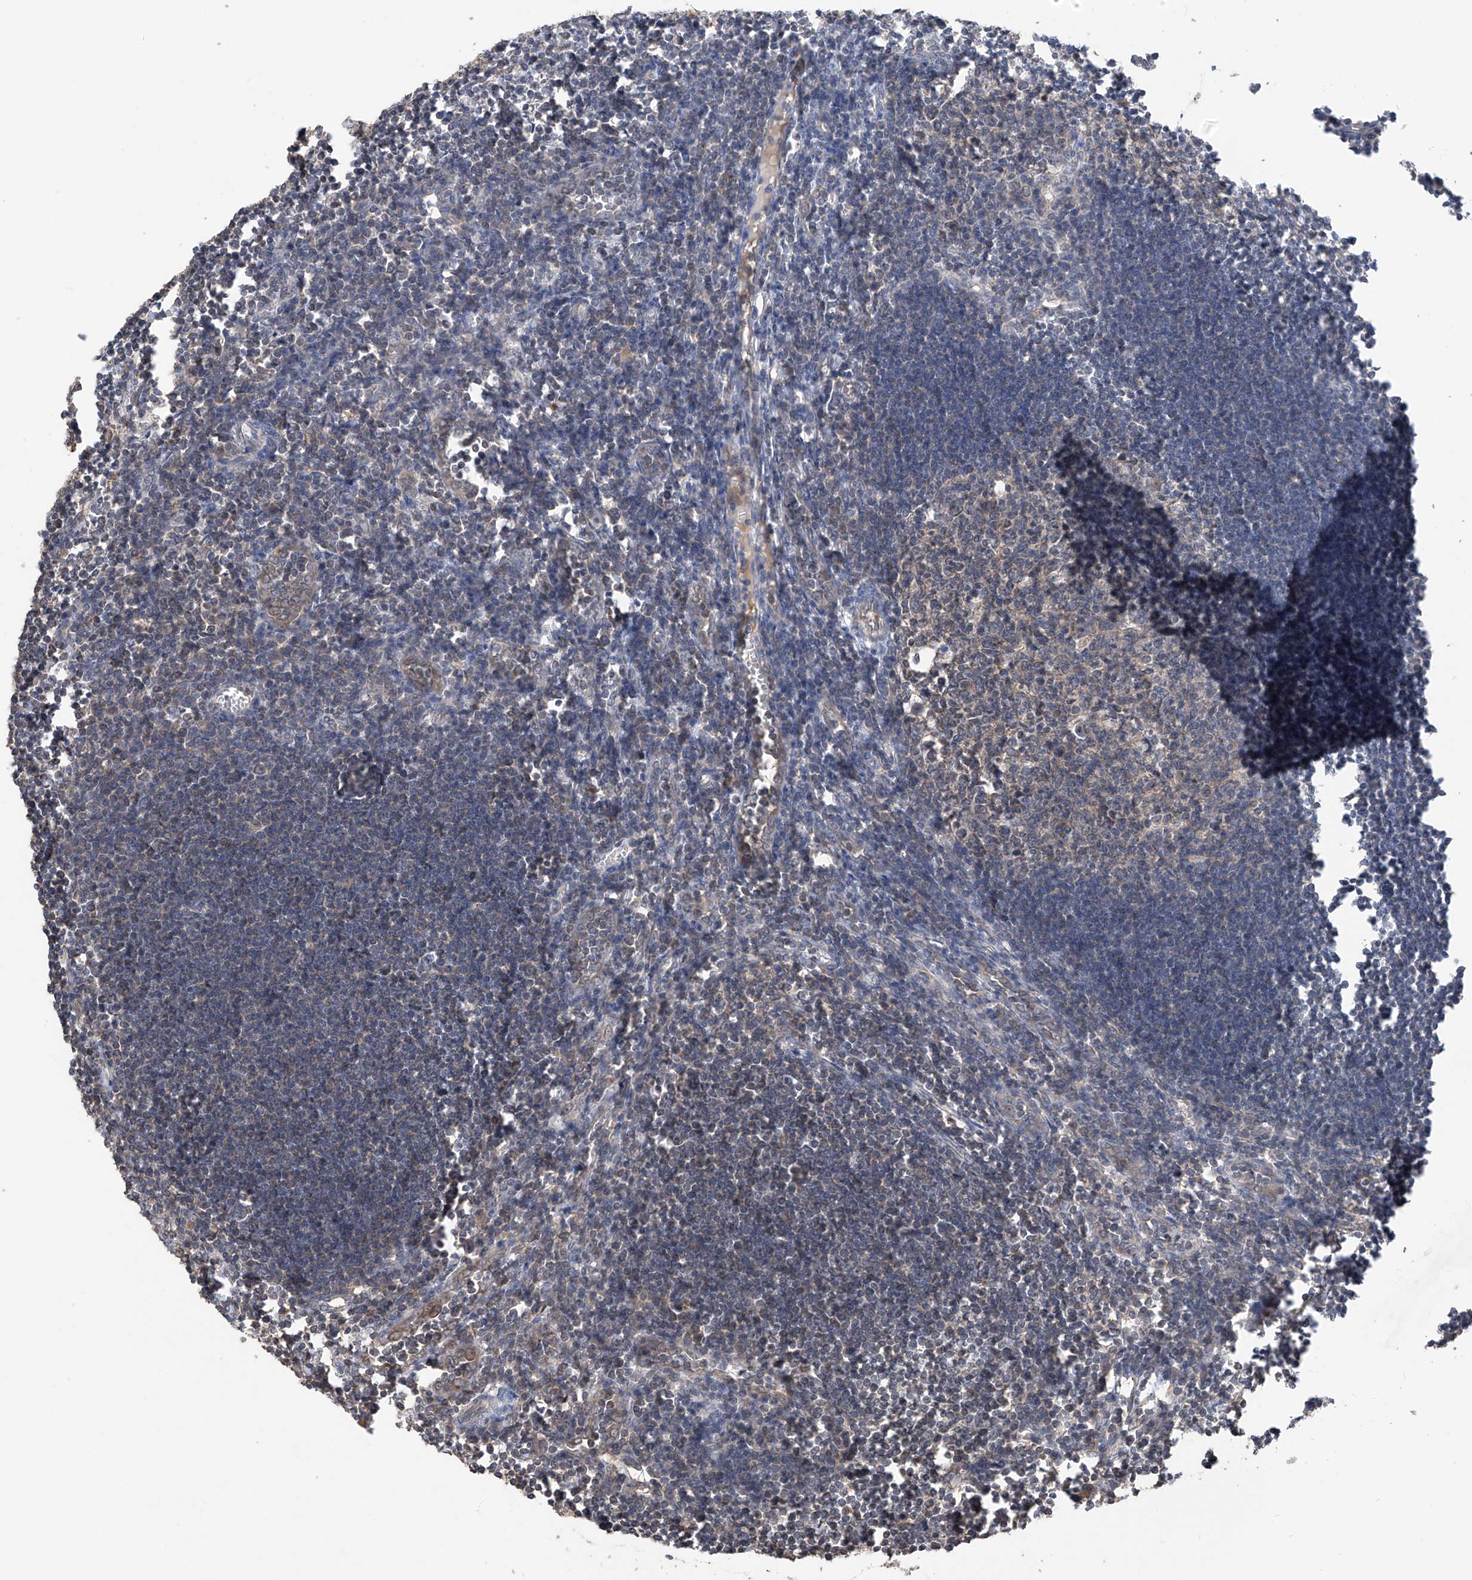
{"staining": {"intensity": "weak", "quantity": "<25%", "location": "cytoplasmic/membranous"}, "tissue": "lymph node", "cell_type": "Germinal center cells", "image_type": "normal", "snomed": [{"axis": "morphology", "description": "Normal tissue, NOS"}, {"axis": "morphology", "description": "Malignant melanoma, Metastatic site"}, {"axis": "topography", "description": "Lymph node"}], "caption": "Unremarkable lymph node was stained to show a protein in brown. There is no significant expression in germinal center cells. (DAB immunohistochemistry with hematoxylin counter stain).", "gene": "RPAIN", "patient": {"sex": "male", "age": 41}}